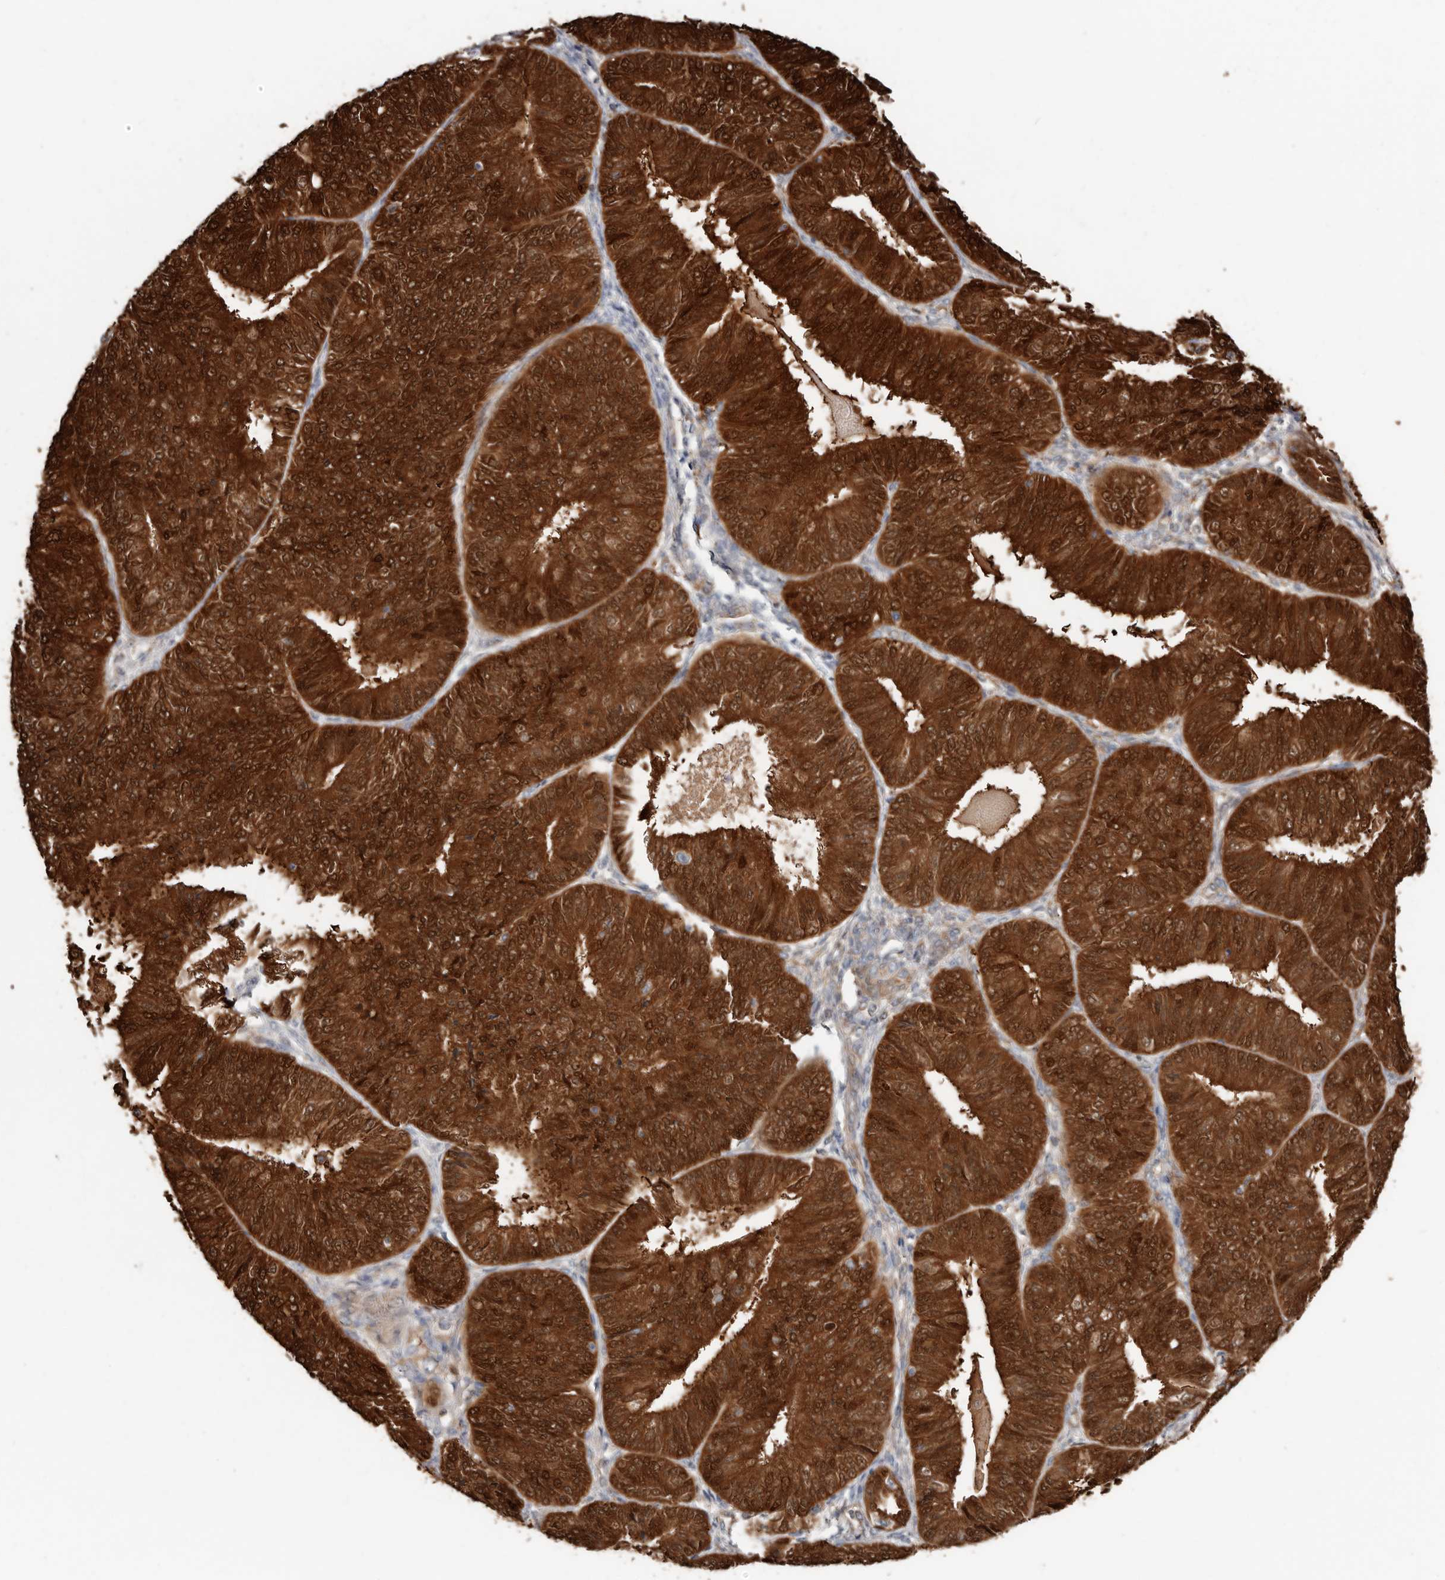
{"staining": {"intensity": "strong", "quantity": ">75%", "location": "cytoplasmic/membranous,nuclear"}, "tissue": "endometrial cancer", "cell_type": "Tumor cells", "image_type": "cancer", "snomed": [{"axis": "morphology", "description": "Adenocarcinoma, NOS"}, {"axis": "topography", "description": "Endometrium"}], "caption": "Immunohistochemistry (IHC) image of neoplastic tissue: endometrial cancer (adenocarcinoma) stained using immunohistochemistry reveals high levels of strong protein expression localized specifically in the cytoplasmic/membranous and nuclear of tumor cells, appearing as a cytoplasmic/membranous and nuclear brown color.", "gene": "ASRGL1", "patient": {"sex": "female", "age": 58}}